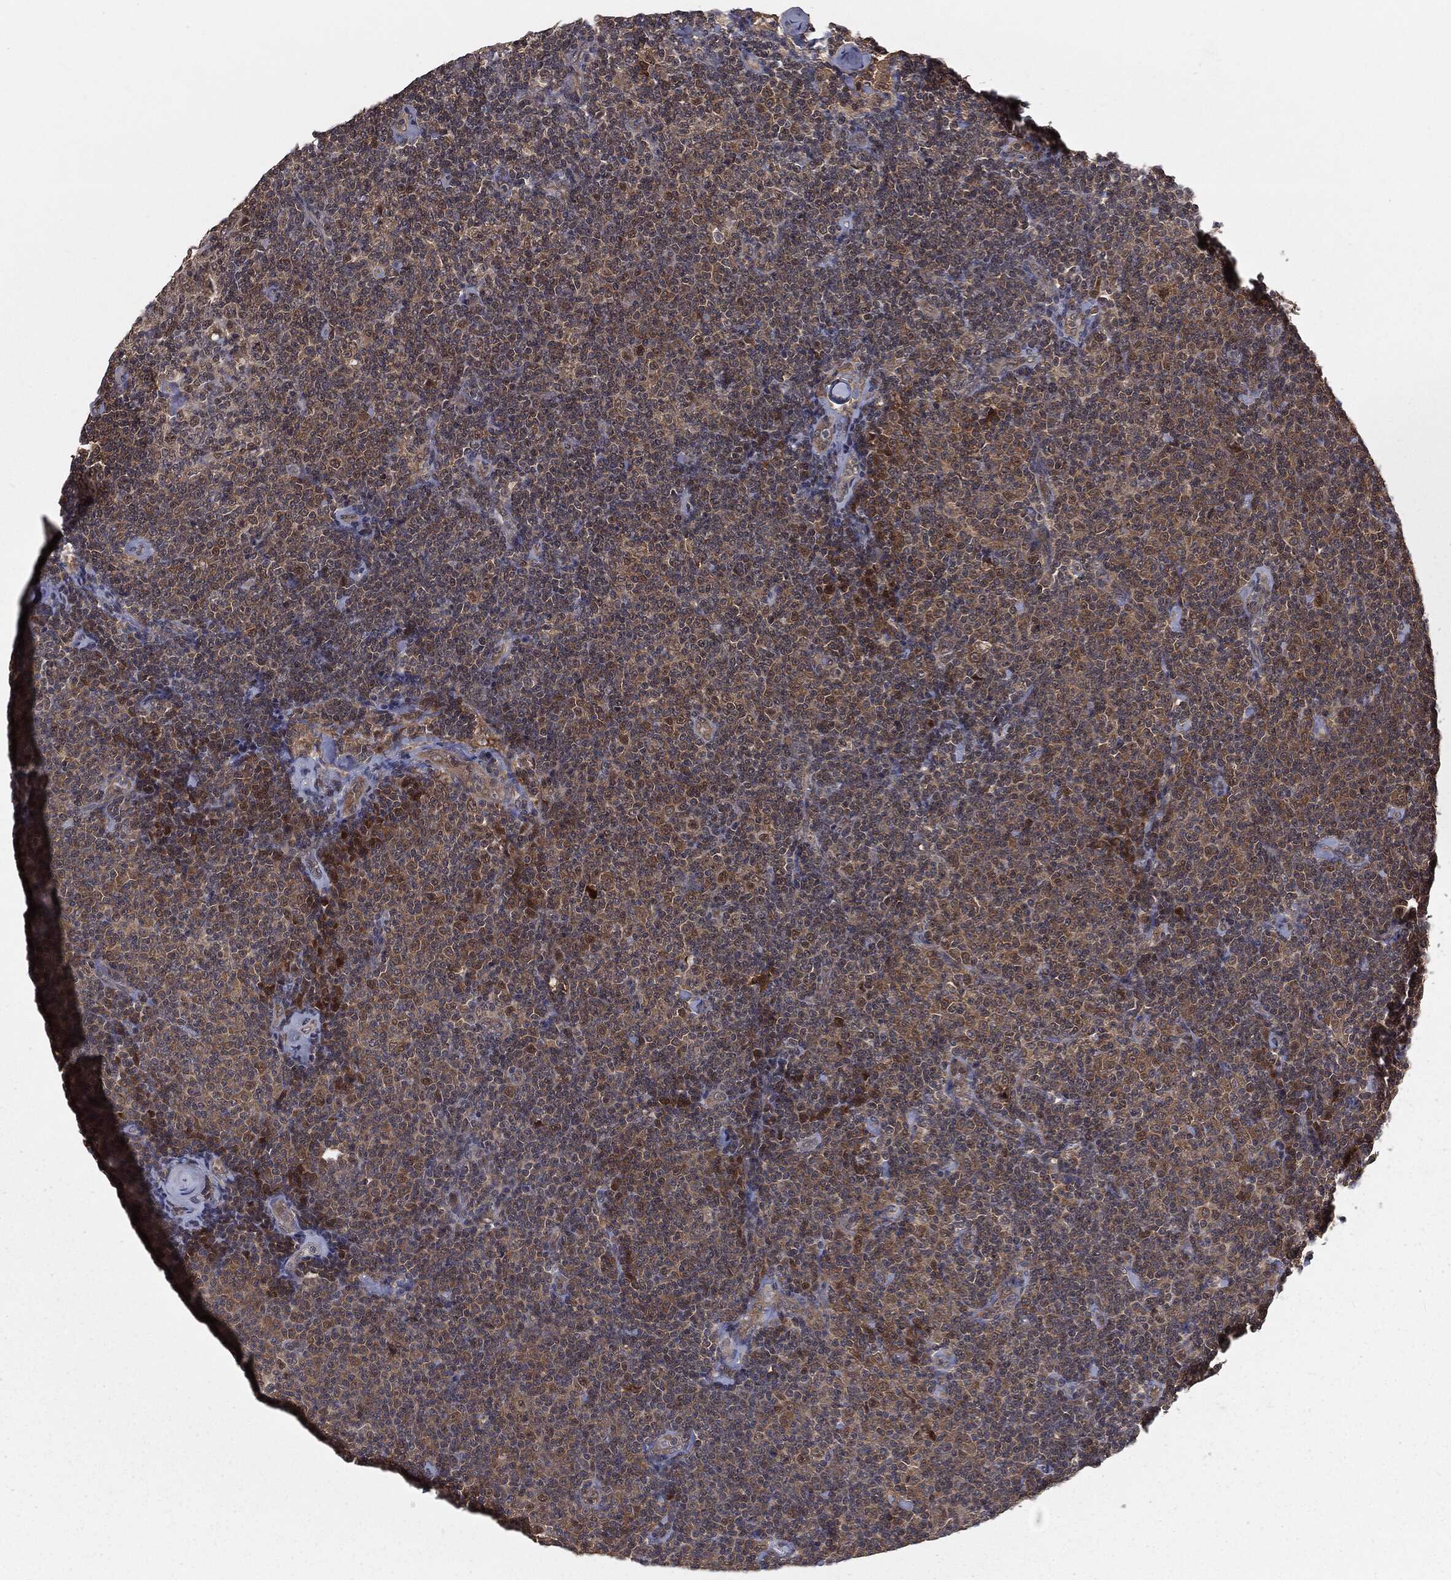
{"staining": {"intensity": "moderate", "quantity": "25%-75%", "location": "cytoplasmic/membranous"}, "tissue": "lymphoma", "cell_type": "Tumor cells", "image_type": "cancer", "snomed": [{"axis": "morphology", "description": "Malignant lymphoma, non-Hodgkin's type, Low grade"}, {"axis": "topography", "description": "Lymph node"}], "caption": "This histopathology image reveals IHC staining of malignant lymphoma, non-Hodgkin's type (low-grade), with medium moderate cytoplasmic/membranous expression in approximately 25%-75% of tumor cells.", "gene": "FBXO7", "patient": {"sex": "male", "age": 81}}